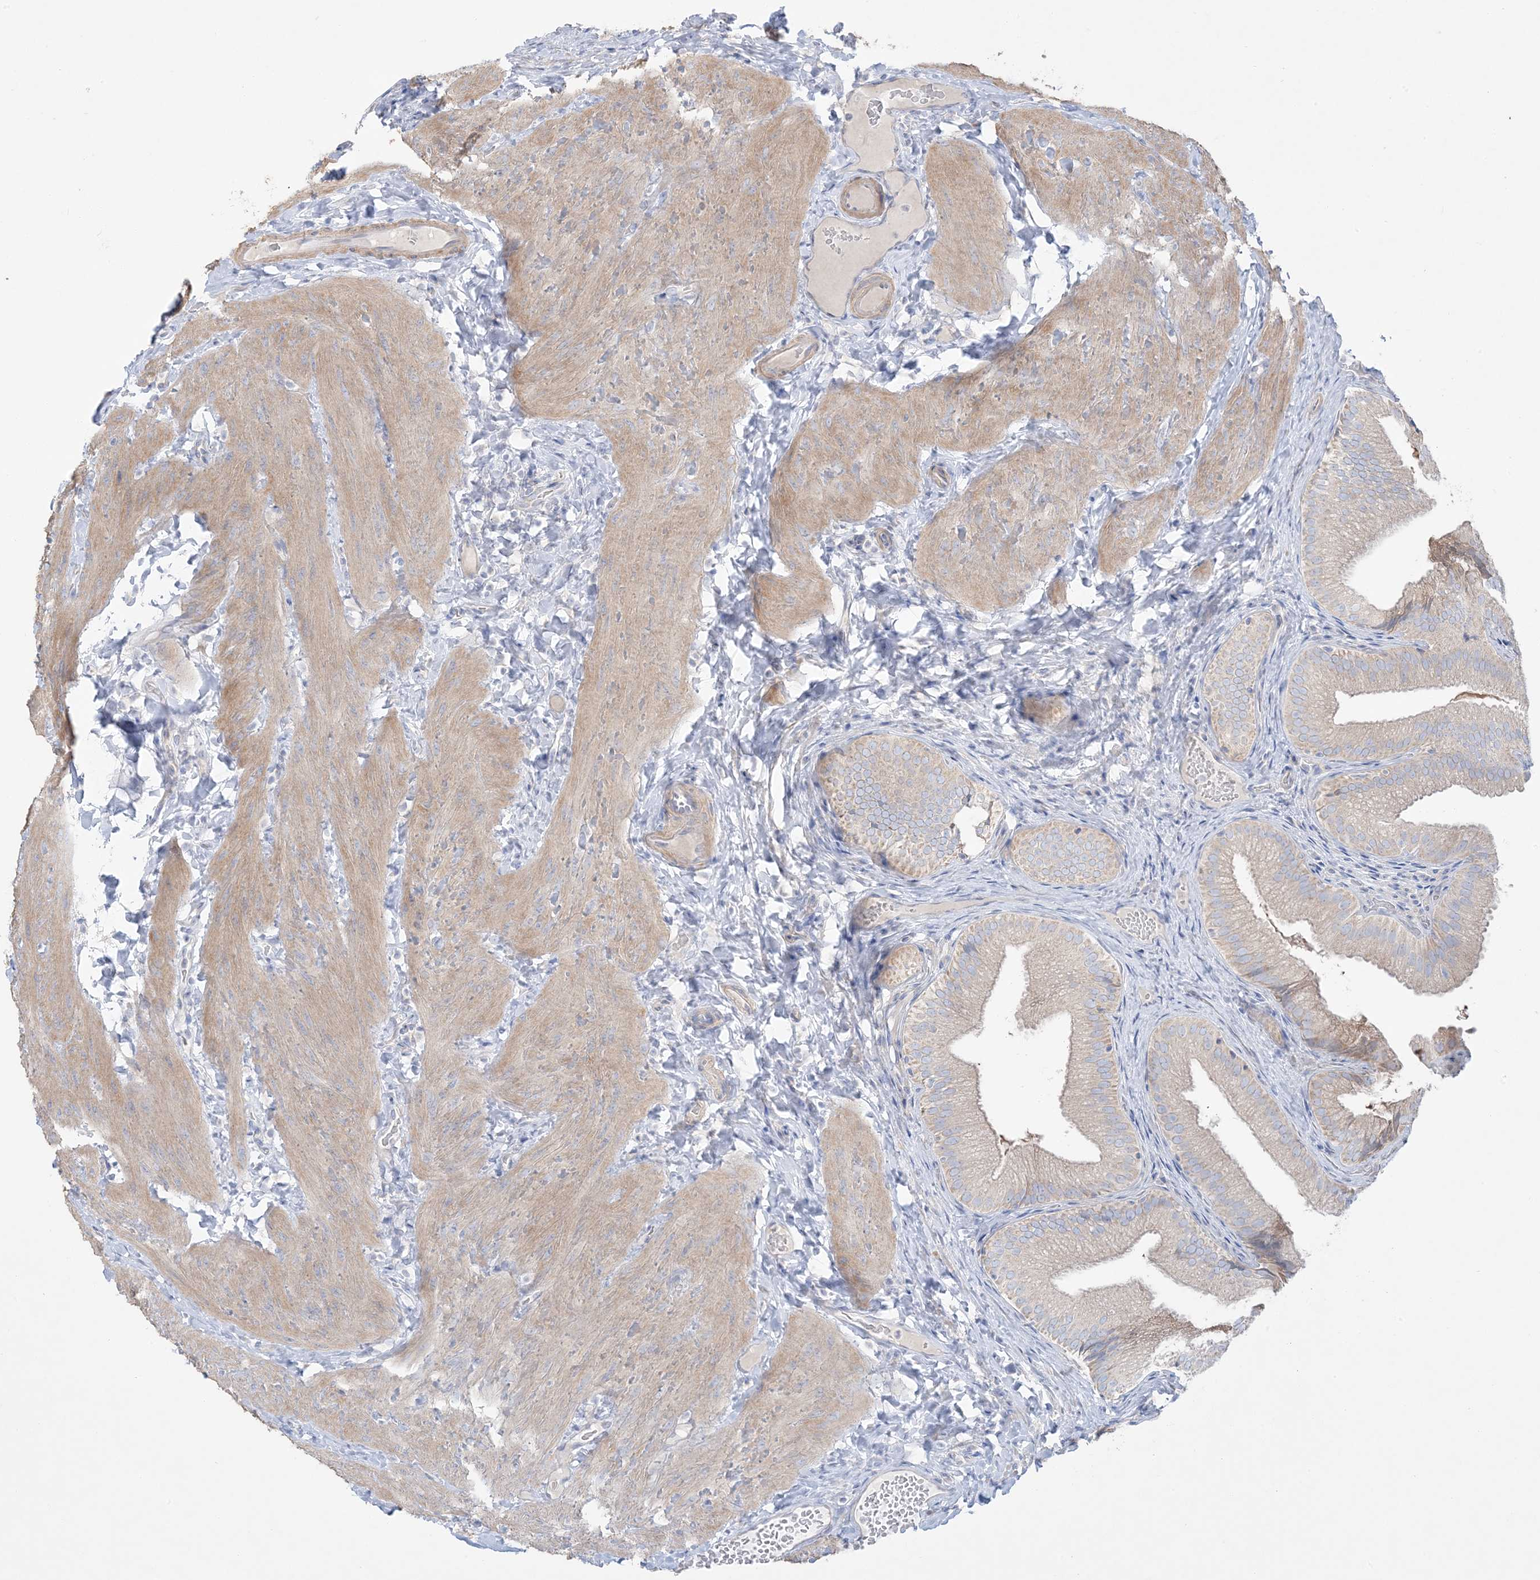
{"staining": {"intensity": "weak", "quantity": ">75%", "location": "cytoplasmic/membranous"}, "tissue": "gallbladder", "cell_type": "Glandular cells", "image_type": "normal", "snomed": [{"axis": "morphology", "description": "Normal tissue, NOS"}, {"axis": "topography", "description": "Gallbladder"}], "caption": "Immunohistochemistry micrograph of normal gallbladder: human gallbladder stained using IHC exhibits low levels of weak protein expression localized specifically in the cytoplasmic/membranous of glandular cells, appearing as a cytoplasmic/membranous brown color.", "gene": "FAM184A", "patient": {"sex": "female", "age": 30}}